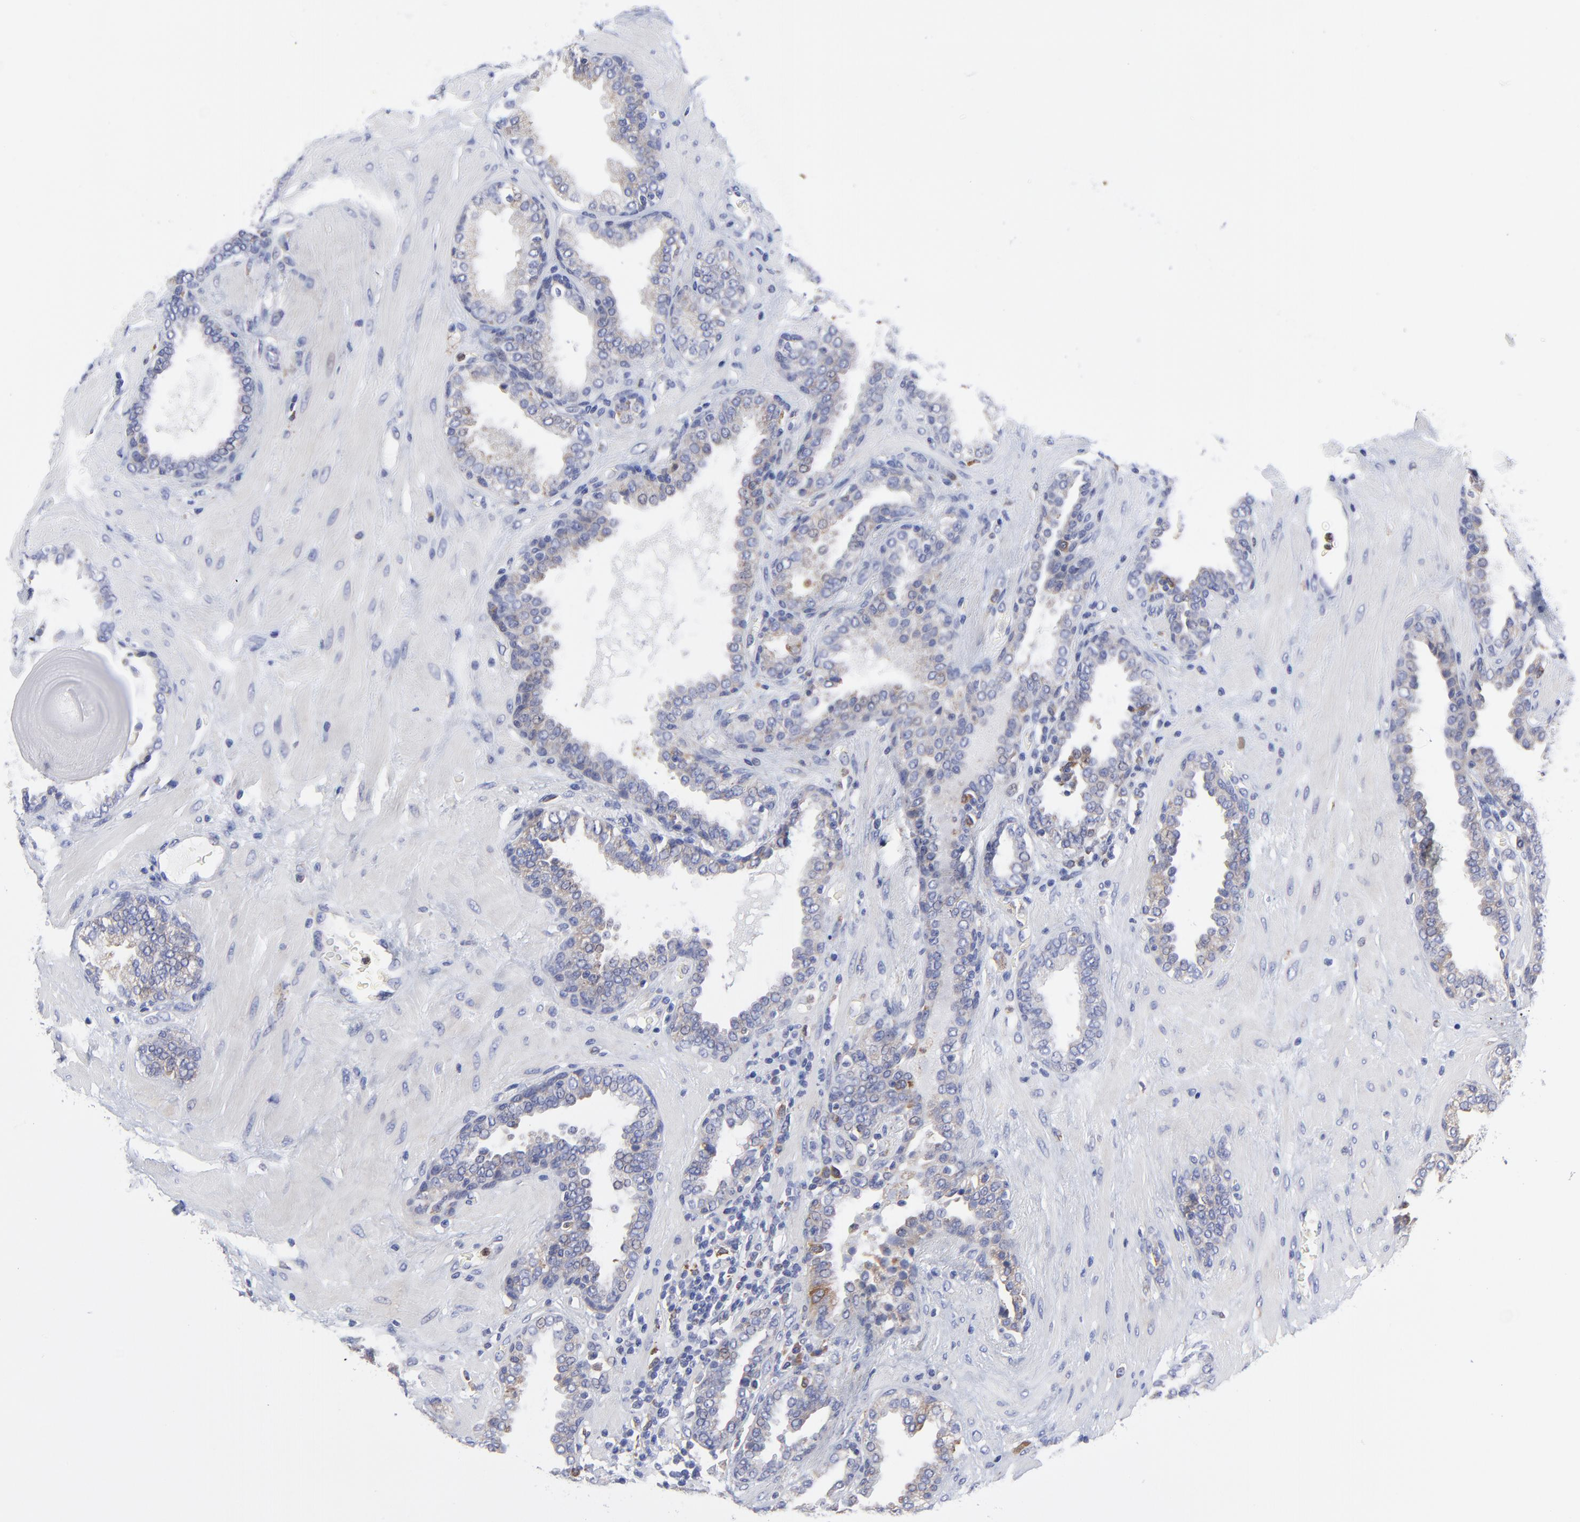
{"staining": {"intensity": "weak", "quantity": "25%-75%", "location": "cytoplasmic/membranous"}, "tissue": "prostate", "cell_type": "Glandular cells", "image_type": "normal", "snomed": [{"axis": "morphology", "description": "Normal tissue, NOS"}, {"axis": "topography", "description": "Prostate"}], "caption": "Immunohistochemical staining of normal prostate demonstrates weak cytoplasmic/membranous protein positivity in approximately 25%-75% of glandular cells. Immunohistochemistry (ihc) stains the protein of interest in brown and the nuclei are stained blue.", "gene": "MOSPD2", "patient": {"sex": "male", "age": 51}}